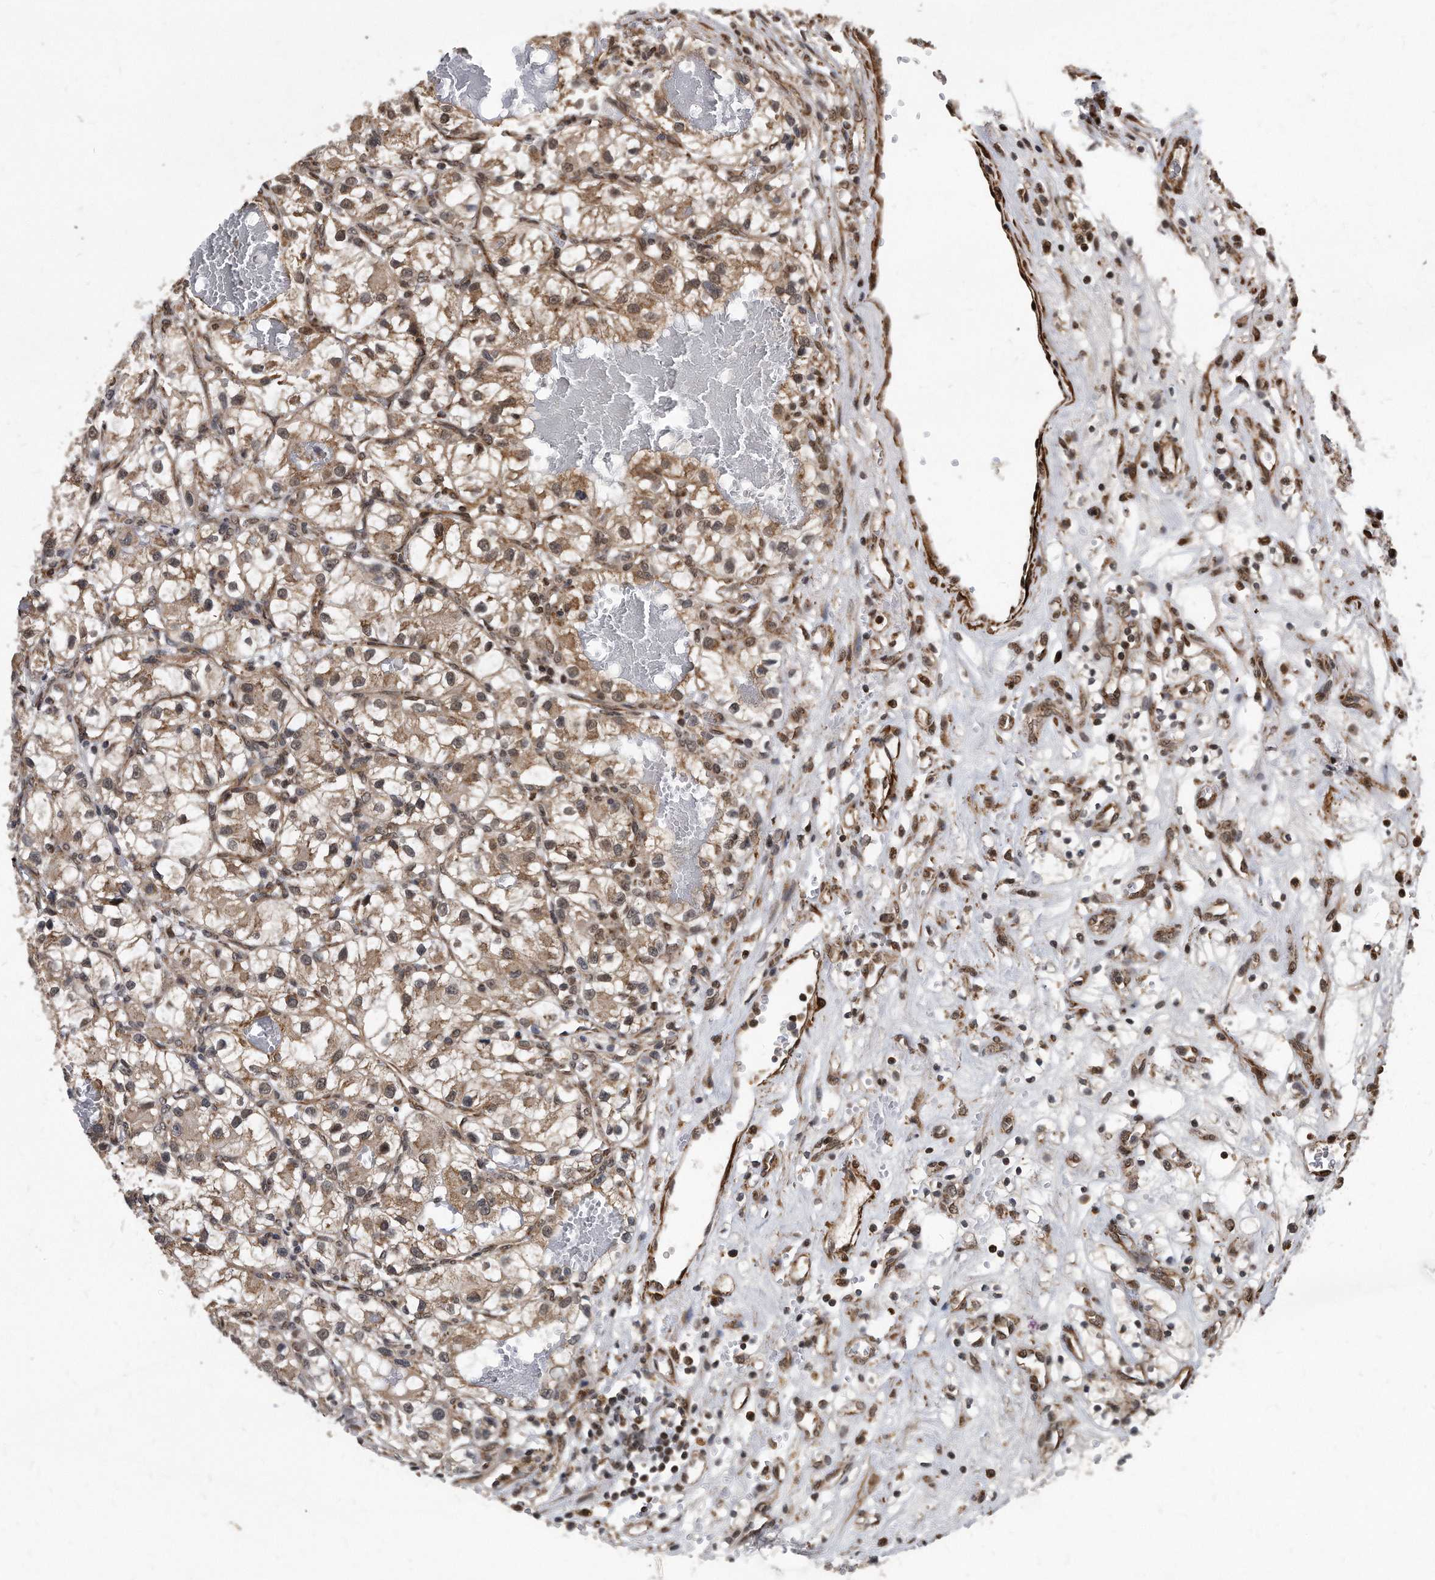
{"staining": {"intensity": "moderate", "quantity": ">75%", "location": "cytoplasmic/membranous,nuclear"}, "tissue": "renal cancer", "cell_type": "Tumor cells", "image_type": "cancer", "snomed": [{"axis": "morphology", "description": "Adenocarcinoma, NOS"}, {"axis": "topography", "description": "Kidney"}], "caption": "Tumor cells exhibit moderate cytoplasmic/membranous and nuclear staining in approximately >75% of cells in adenocarcinoma (renal).", "gene": "DUSP22", "patient": {"sex": "female", "age": 57}}